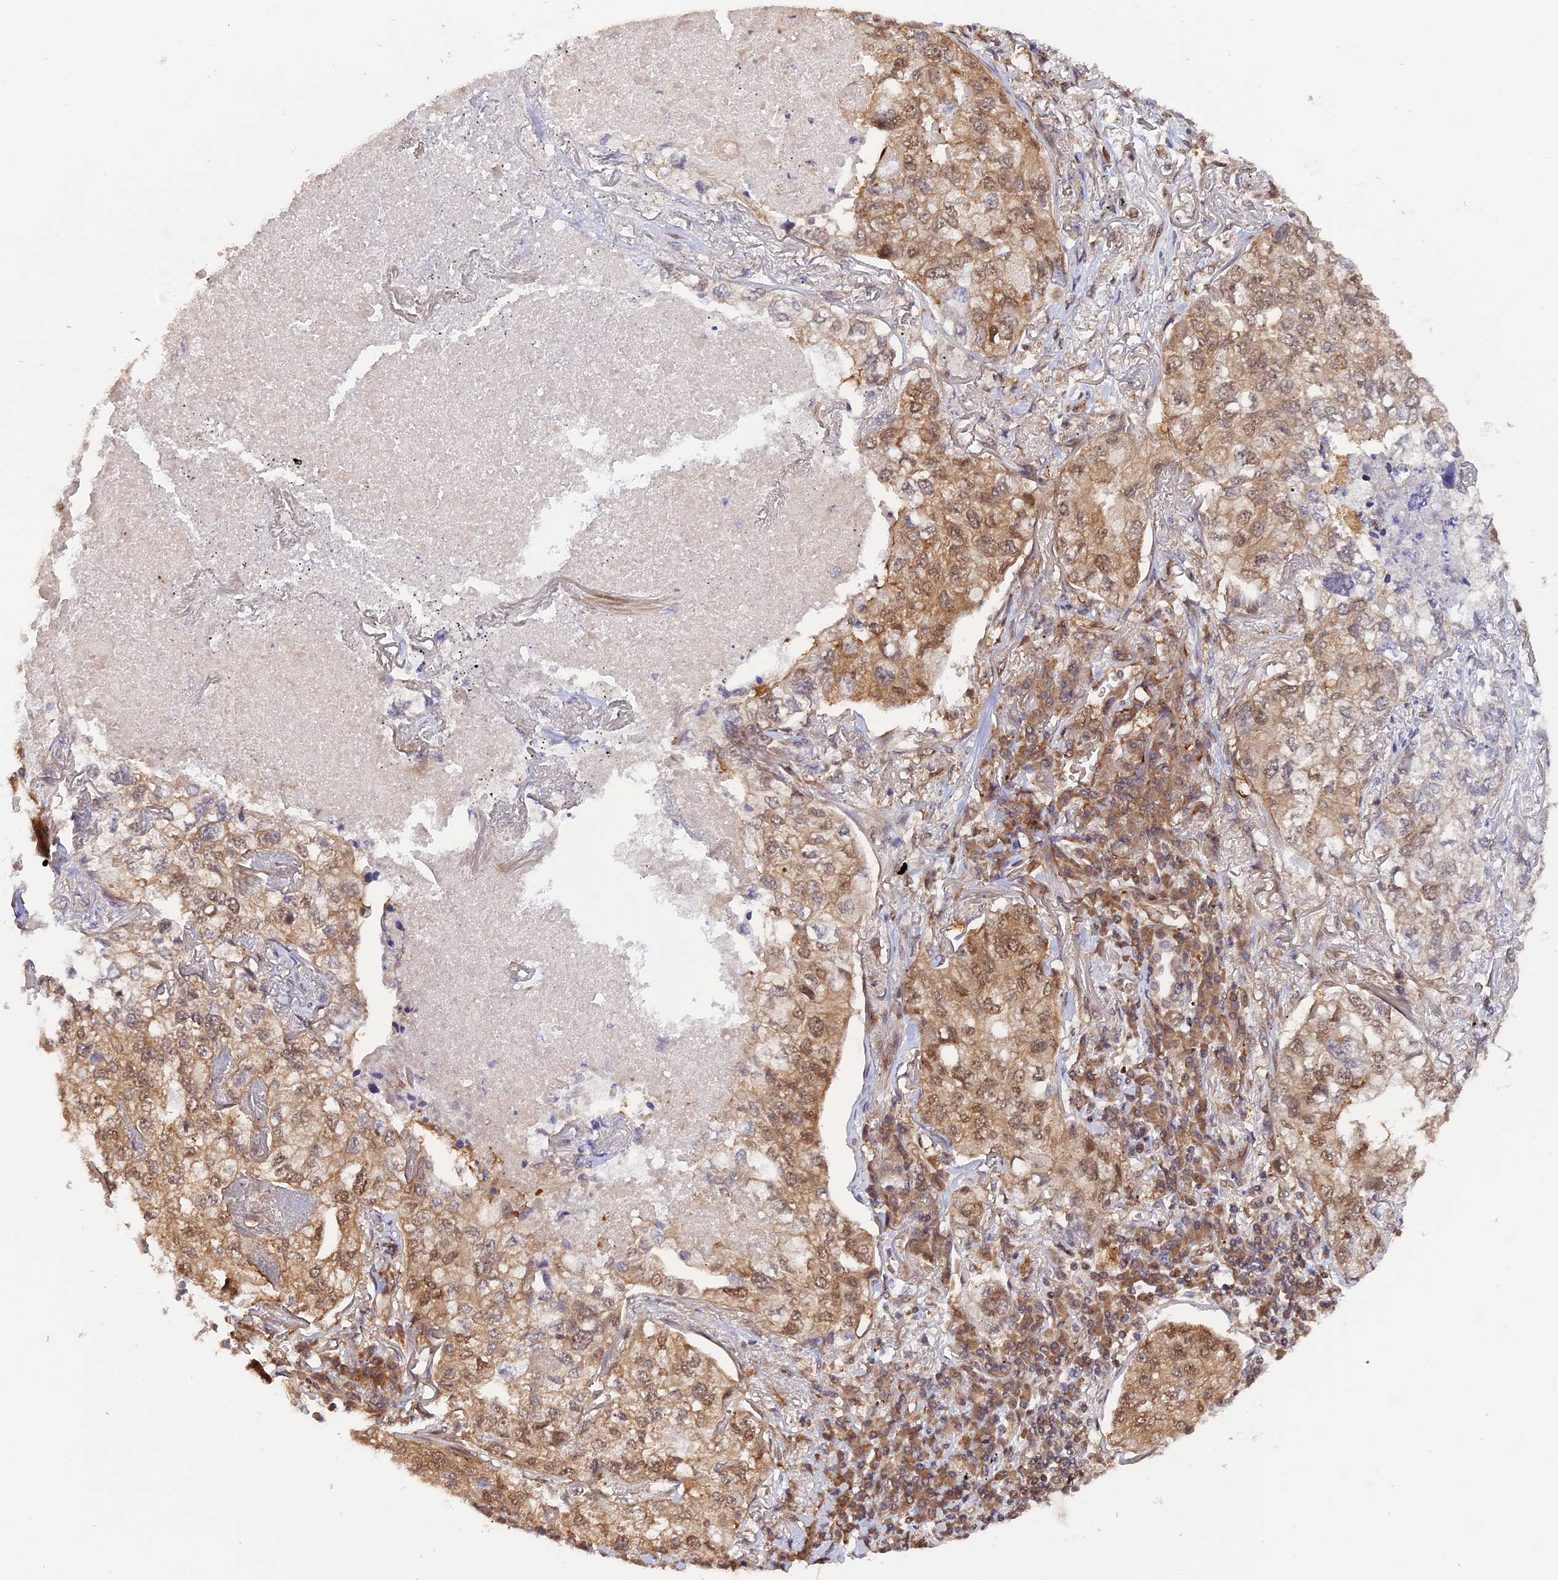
{"staining": {"intensity": "moderate", "quantity": ">75%", "location": "cytoplasmic/membranous,nuclear"}, "tissue": "lung cancer", "cell_type": "Tumor cells", "image_type": "cancer", "snomed": [{"axis": "morphology", "description": "Adenocarcinoma, NOS"}, {"axis": "topography", "description": "Lung"}], "caption": "Human adenocarcinoma (lung) stained with a protein marker exhibits moderate staining in tumor cells.", "gene": "ZNF428", "patient": {"sex": "male", "age": 65}}